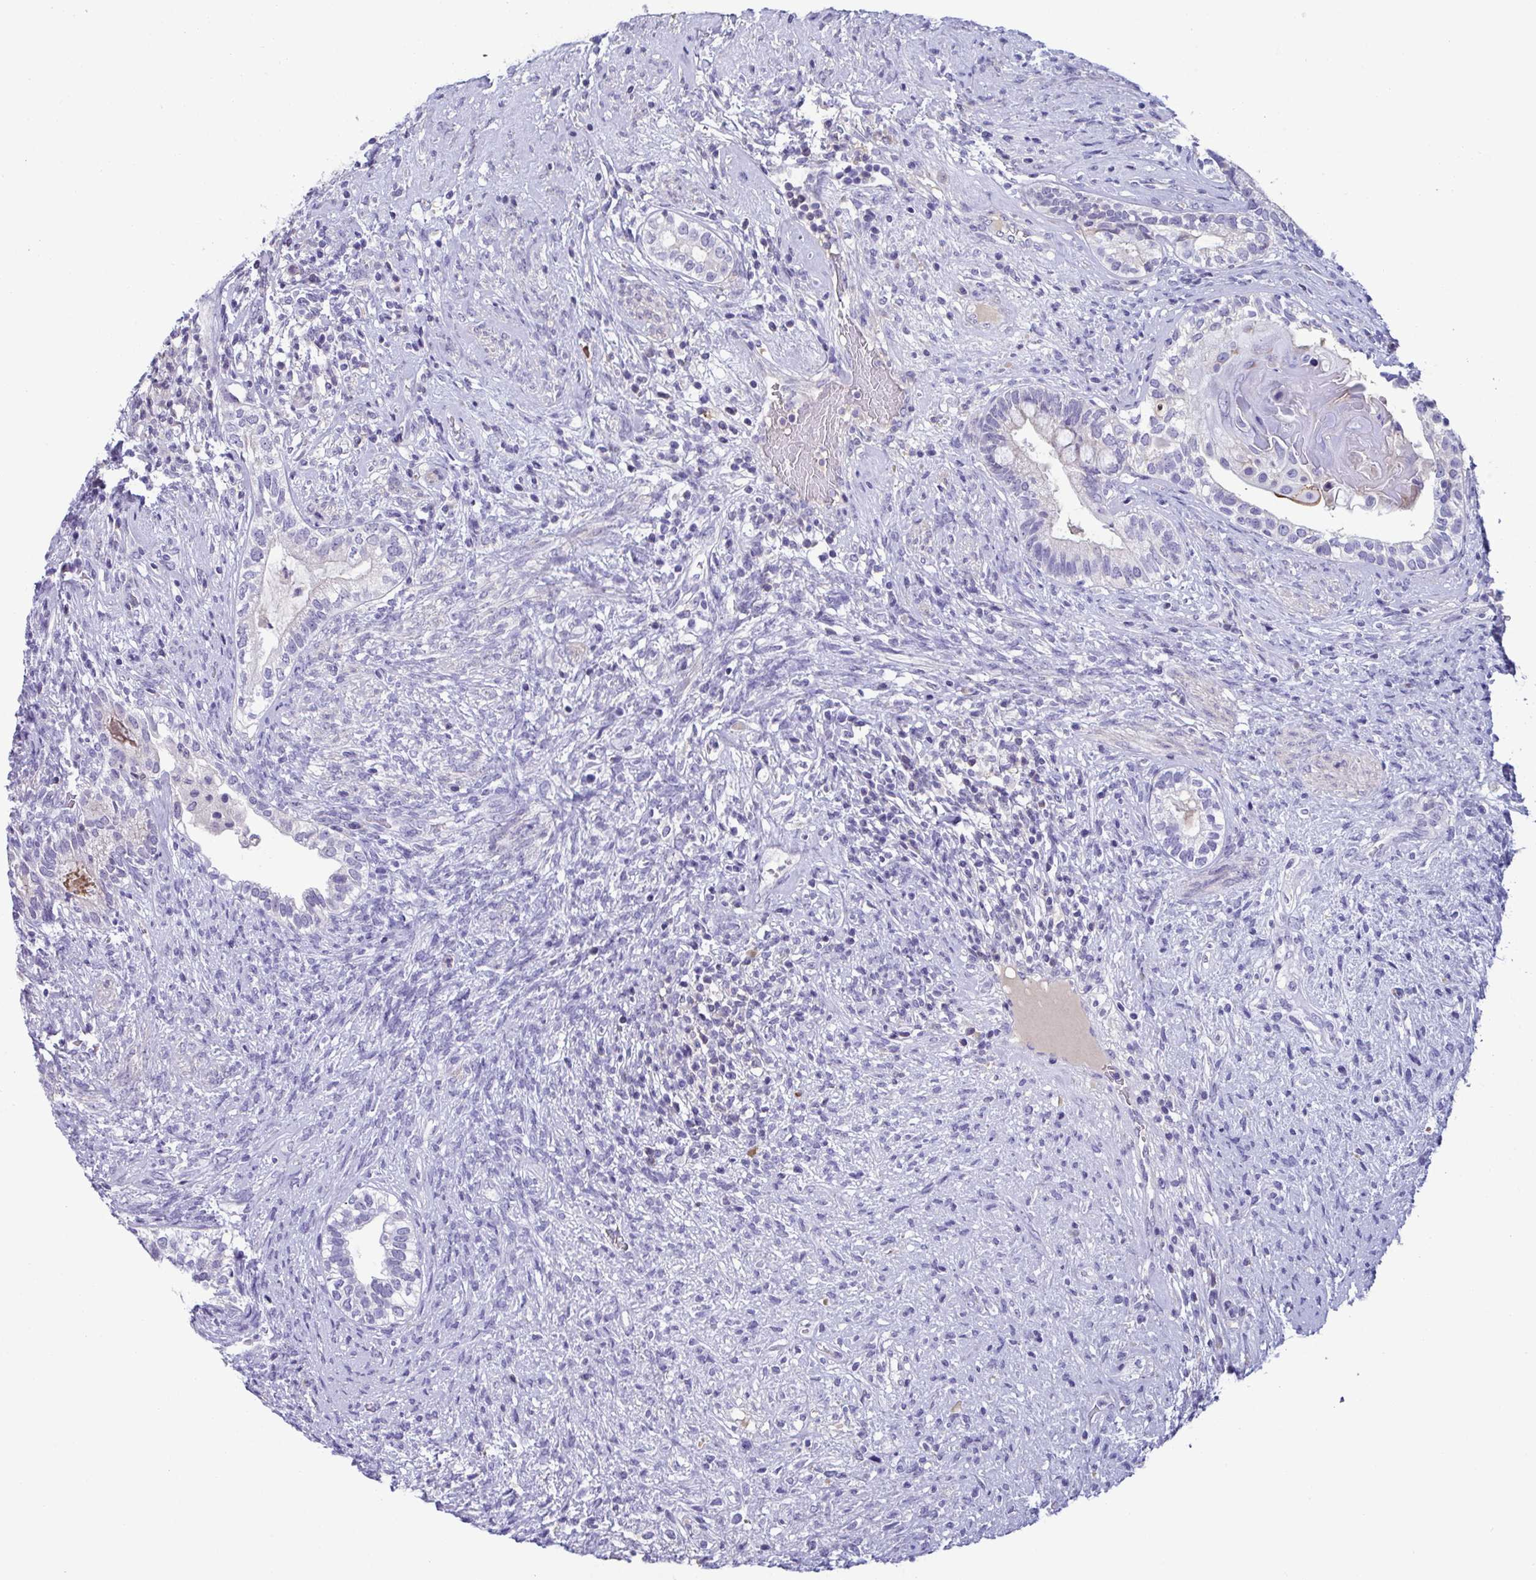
{"staining": {"intensity": "negative", "quantity": "none", "location": "none"}, "tissue": "testis cancer", "cell_type": "Tumor cells", "image_type": "cancer", "snomed": [{"axis": "morphology", "description": "Seminoma, NOS"}, {"axis": "morphology", "description": "Carcinoma, Embryonal, NOS"}, {"axis": "topography", "description": "Testis"}], "caption": "A high-resolution photomicrograph shows IHC staining of seminoma (testis), which exhibits no significant expression in tumor cells.", "gene": "MS4A14", "patient": {"sex": "male", "age": 41}}